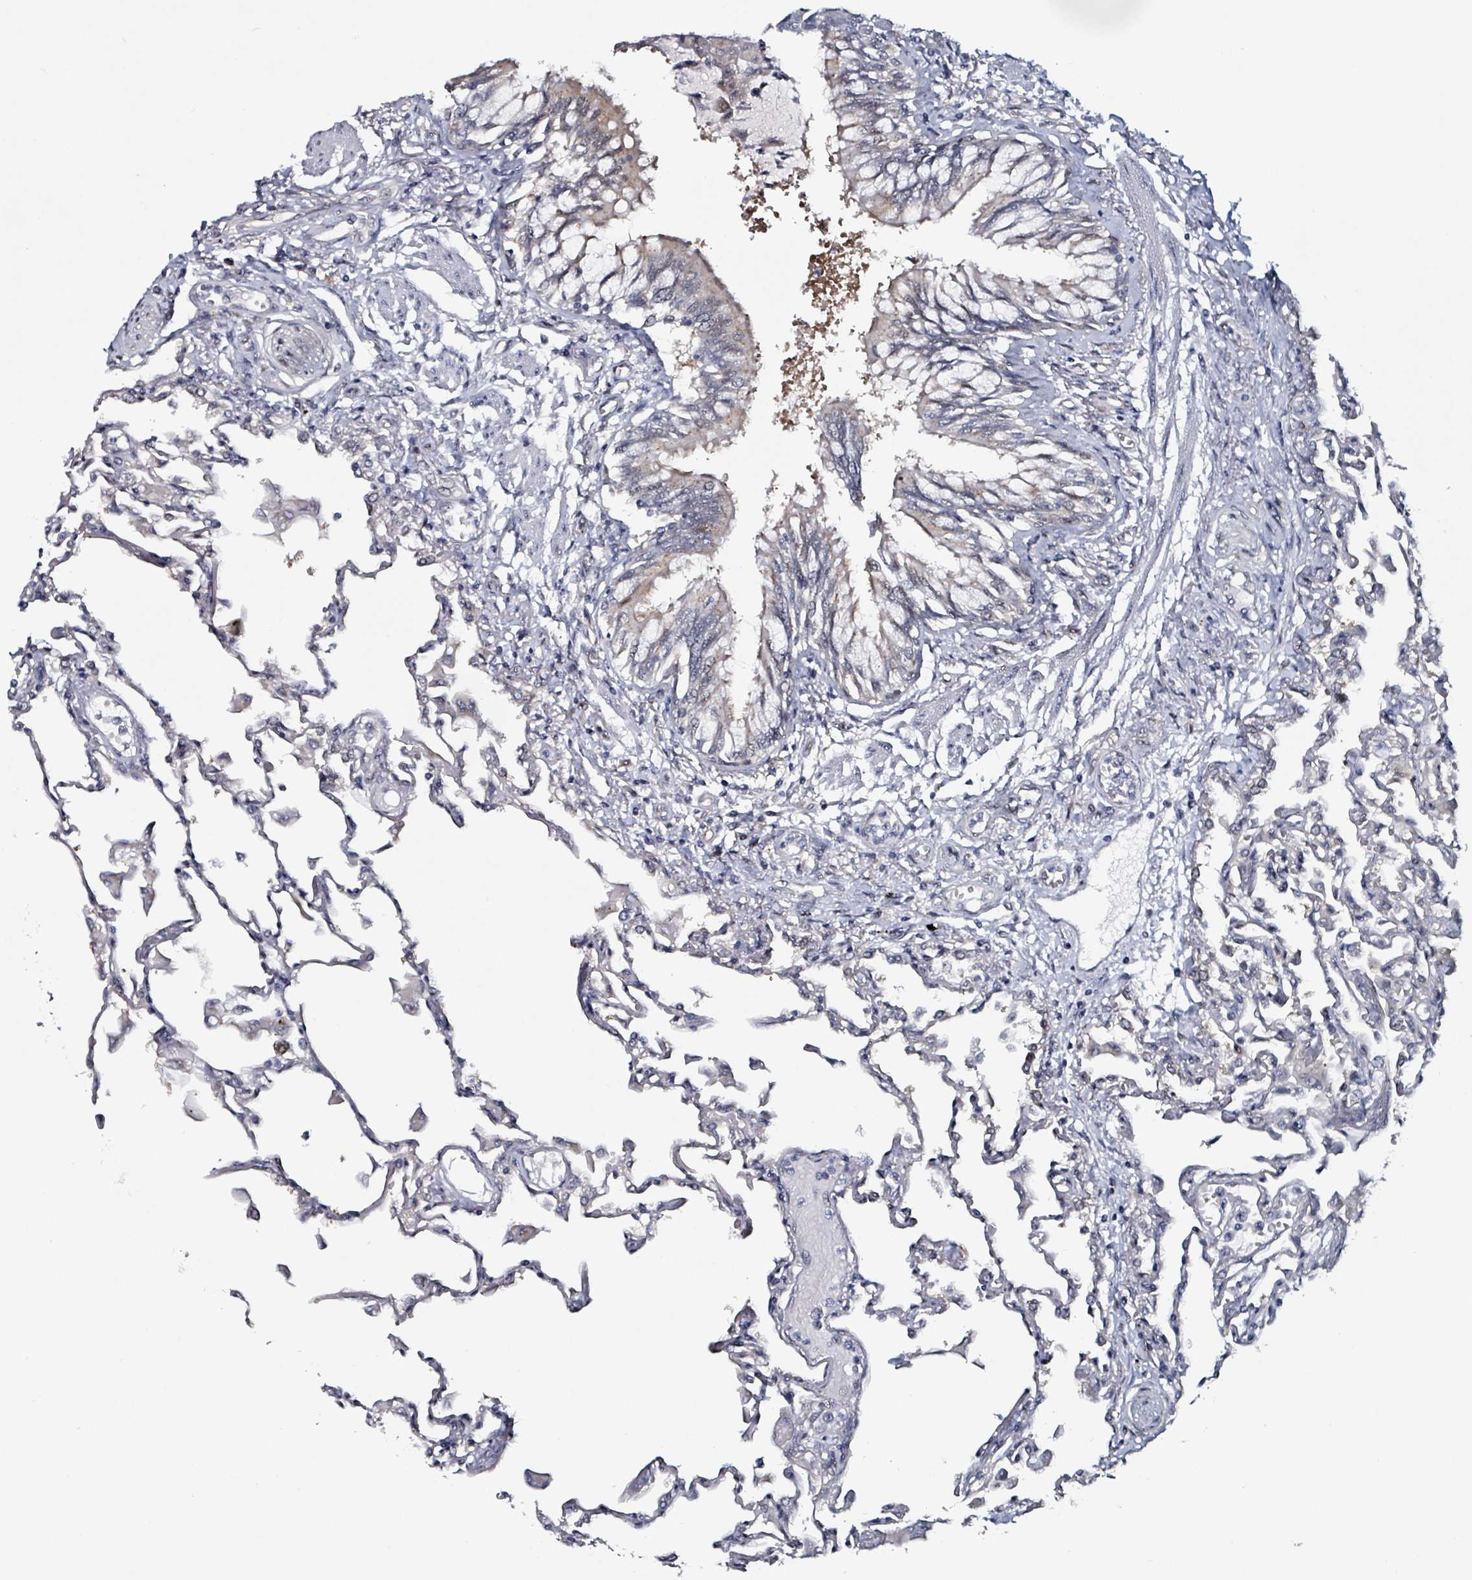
{"staining": {"intensity": "negative", "quantity": "none", "location": "none"}, "tissue": "lung", "cell_type": "Alveolar cells", "image_type": "normal", "snomed": [{"axis": "morphology", "description": "Normal tissue, NOS"}, {"axis": "topography", "description": "Bronchus"}, {"axis": "topography", "description": "Lung"}], "caption": "A micrograph of lung stained for a protein reveals no brown staining in alveolar cells. (DAB (3,3'-diaminobenzidine) immunohistochemistry (IHC) with hematoxylin counter stain).", "gene": "B3GAT3", "patient": {"sex": "female", "age": 49}}